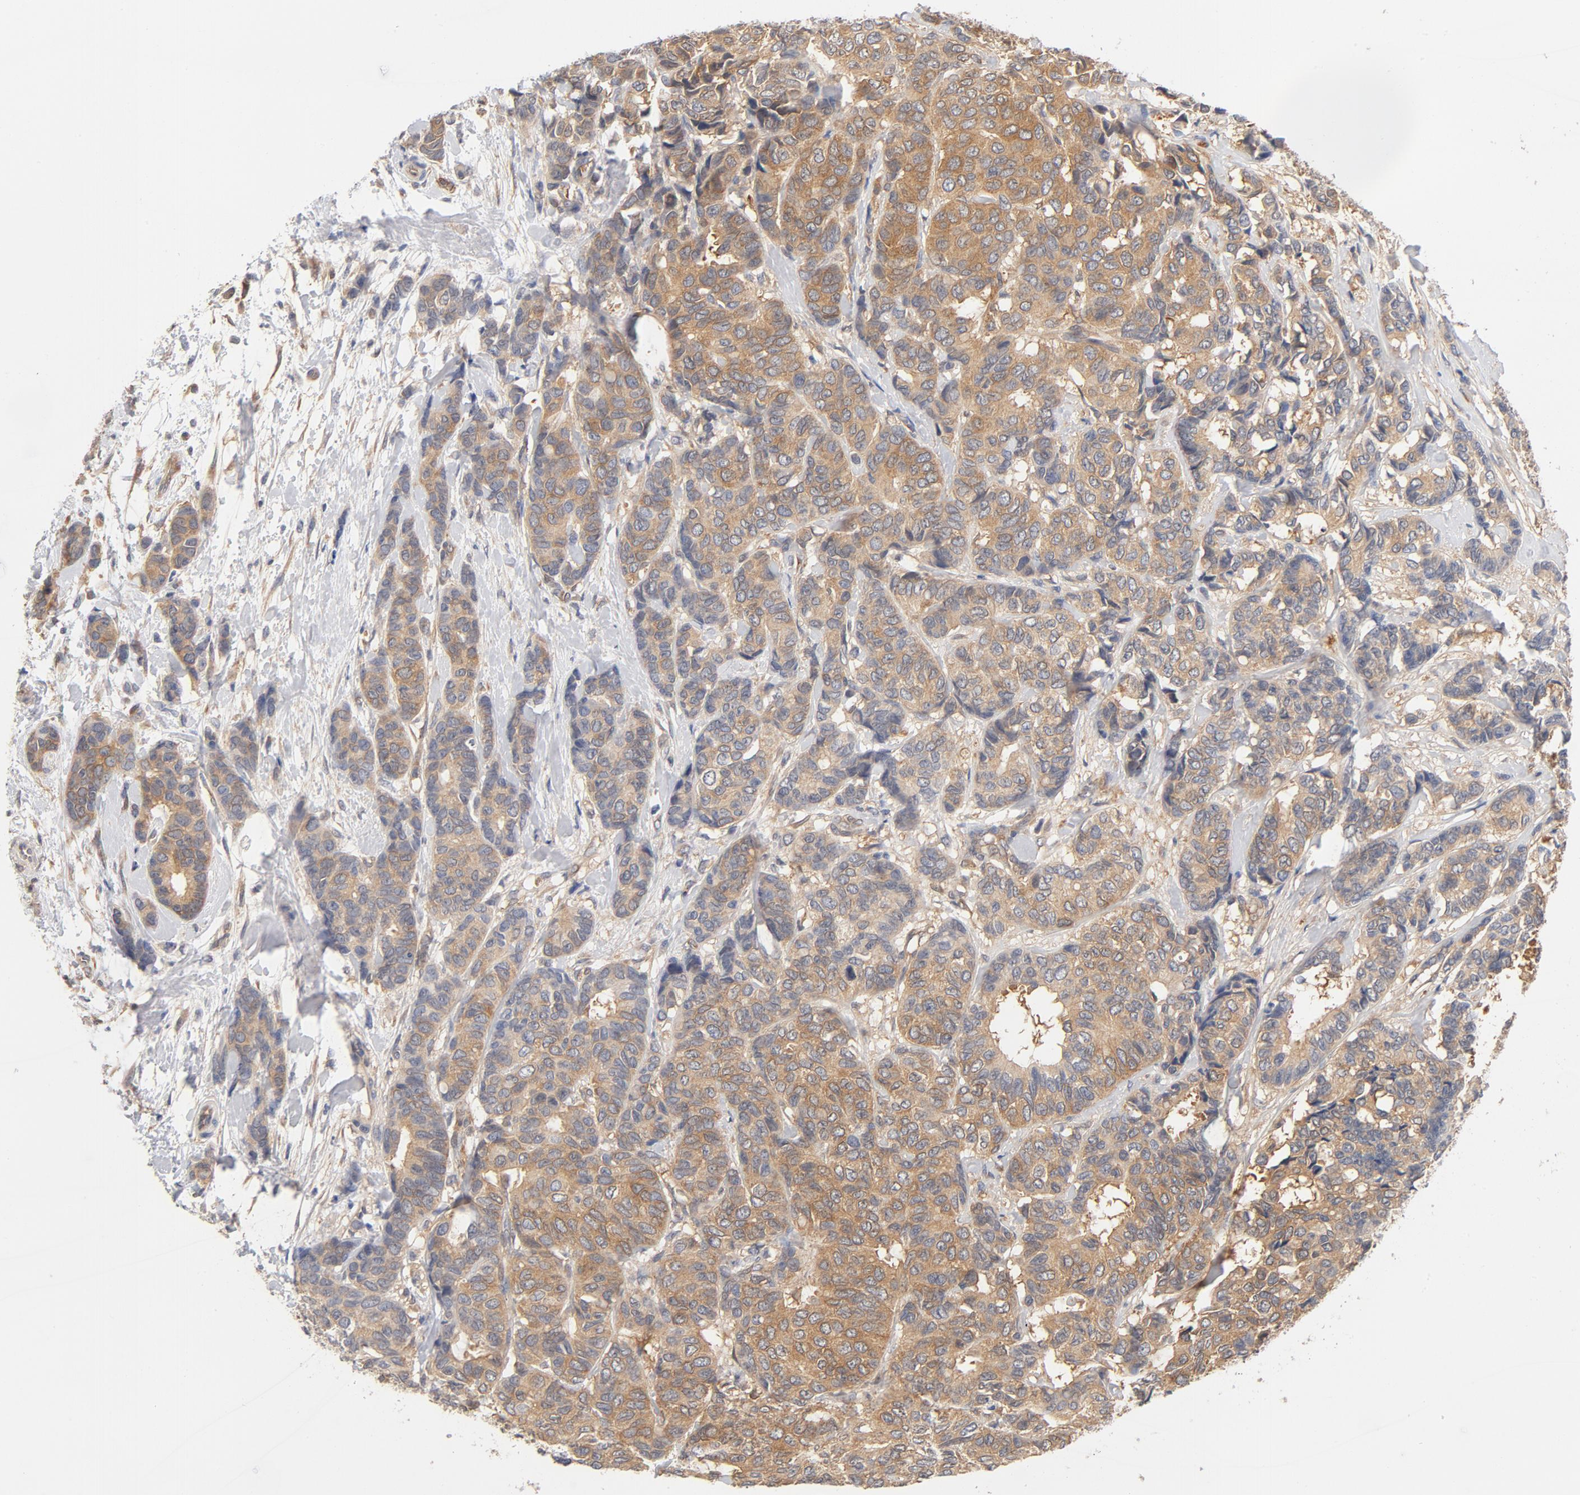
{"staining": {"intensity": "moderate", "quantity": ">75%", "location": "cytoplasmic/membranous"}, "tissue": "breast cancer", "cell_type": "Tumor cells", "image_type": "cancer", "snomed": [{"axis": "morphology", "description": "Duct carcinoma"}, {"axis": "topography", "description": "Breast"}], "caption": "Immunohistochemical staining of human infiltrating ductal carcinoma (breast) shows medium levels of moderate cytoplasmic/membranous protein expression in about >75% of tumor cells. (IHC, brightfield microscopy, high magnification).", "gene": "ASMTL", "patient": {"sex": "female", "age": 87}}